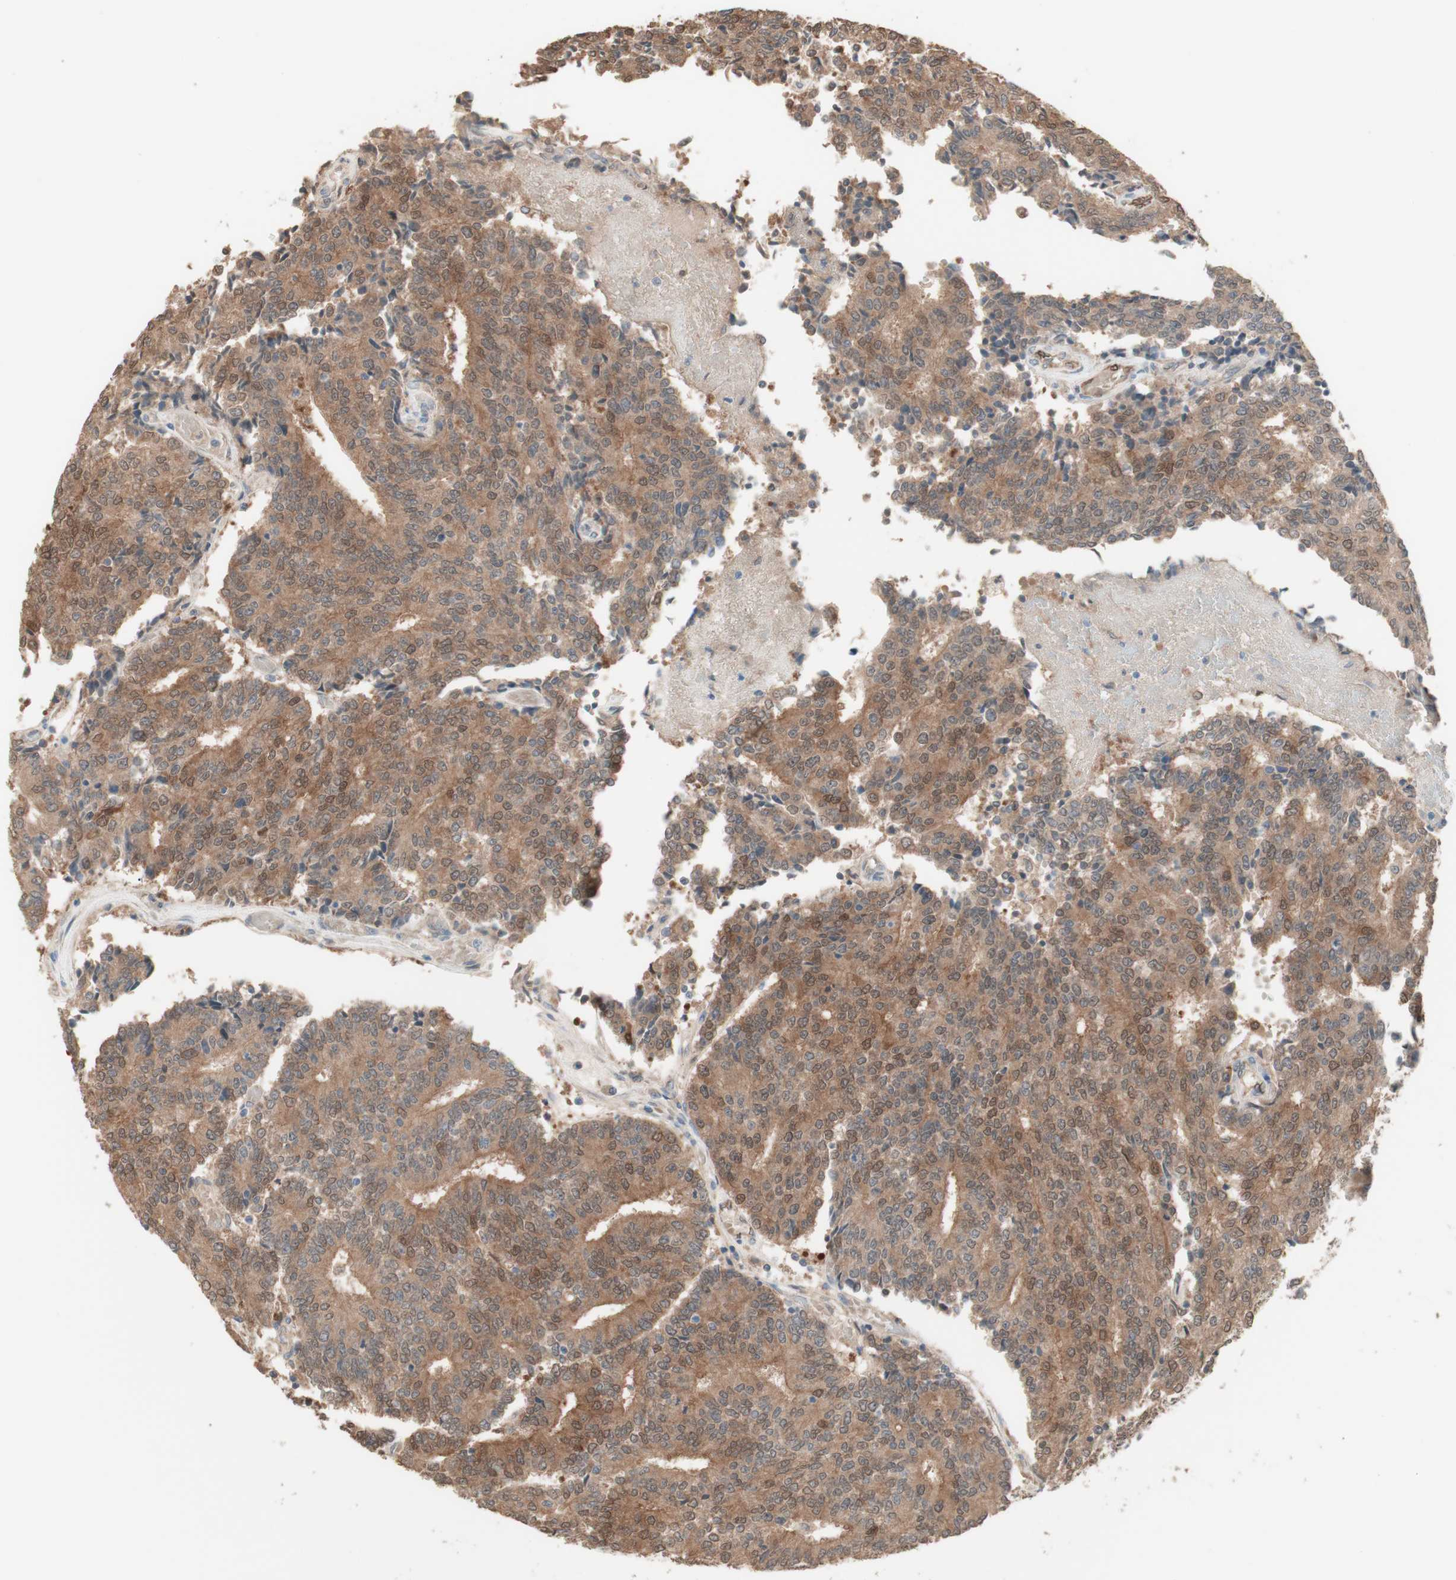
{"staining": {"intensity": "moderate", "quantity": ">75%", "location": "cytoplasmic/membranous,nuclear"}, "tissue": "prostate cancer", "cell_type": "Tumor cells", "image_type": "cancer", "snomed": [{"axis": "morphology", "description": "Normal tissue, NOS"}, {"axis": "morphology", "description": "Adenocarcinoma, High grade"}, {"axis": "topography", "description": "Prostate"}, {"axis": "topography", "description": "Seminal veicle"}], "caption": "Immunohistochemical staining of human adenocarcinoma (high-grade) (prostate) reveals moderate cytoplasmic/membranous and nuclear protein positivity in approximately >75% of tumor cells. (brown staining indicates protein expression, while blue staining denotes nuclei).", "gene": "COMT", "patient": {"sex": "male", "age": 55}}